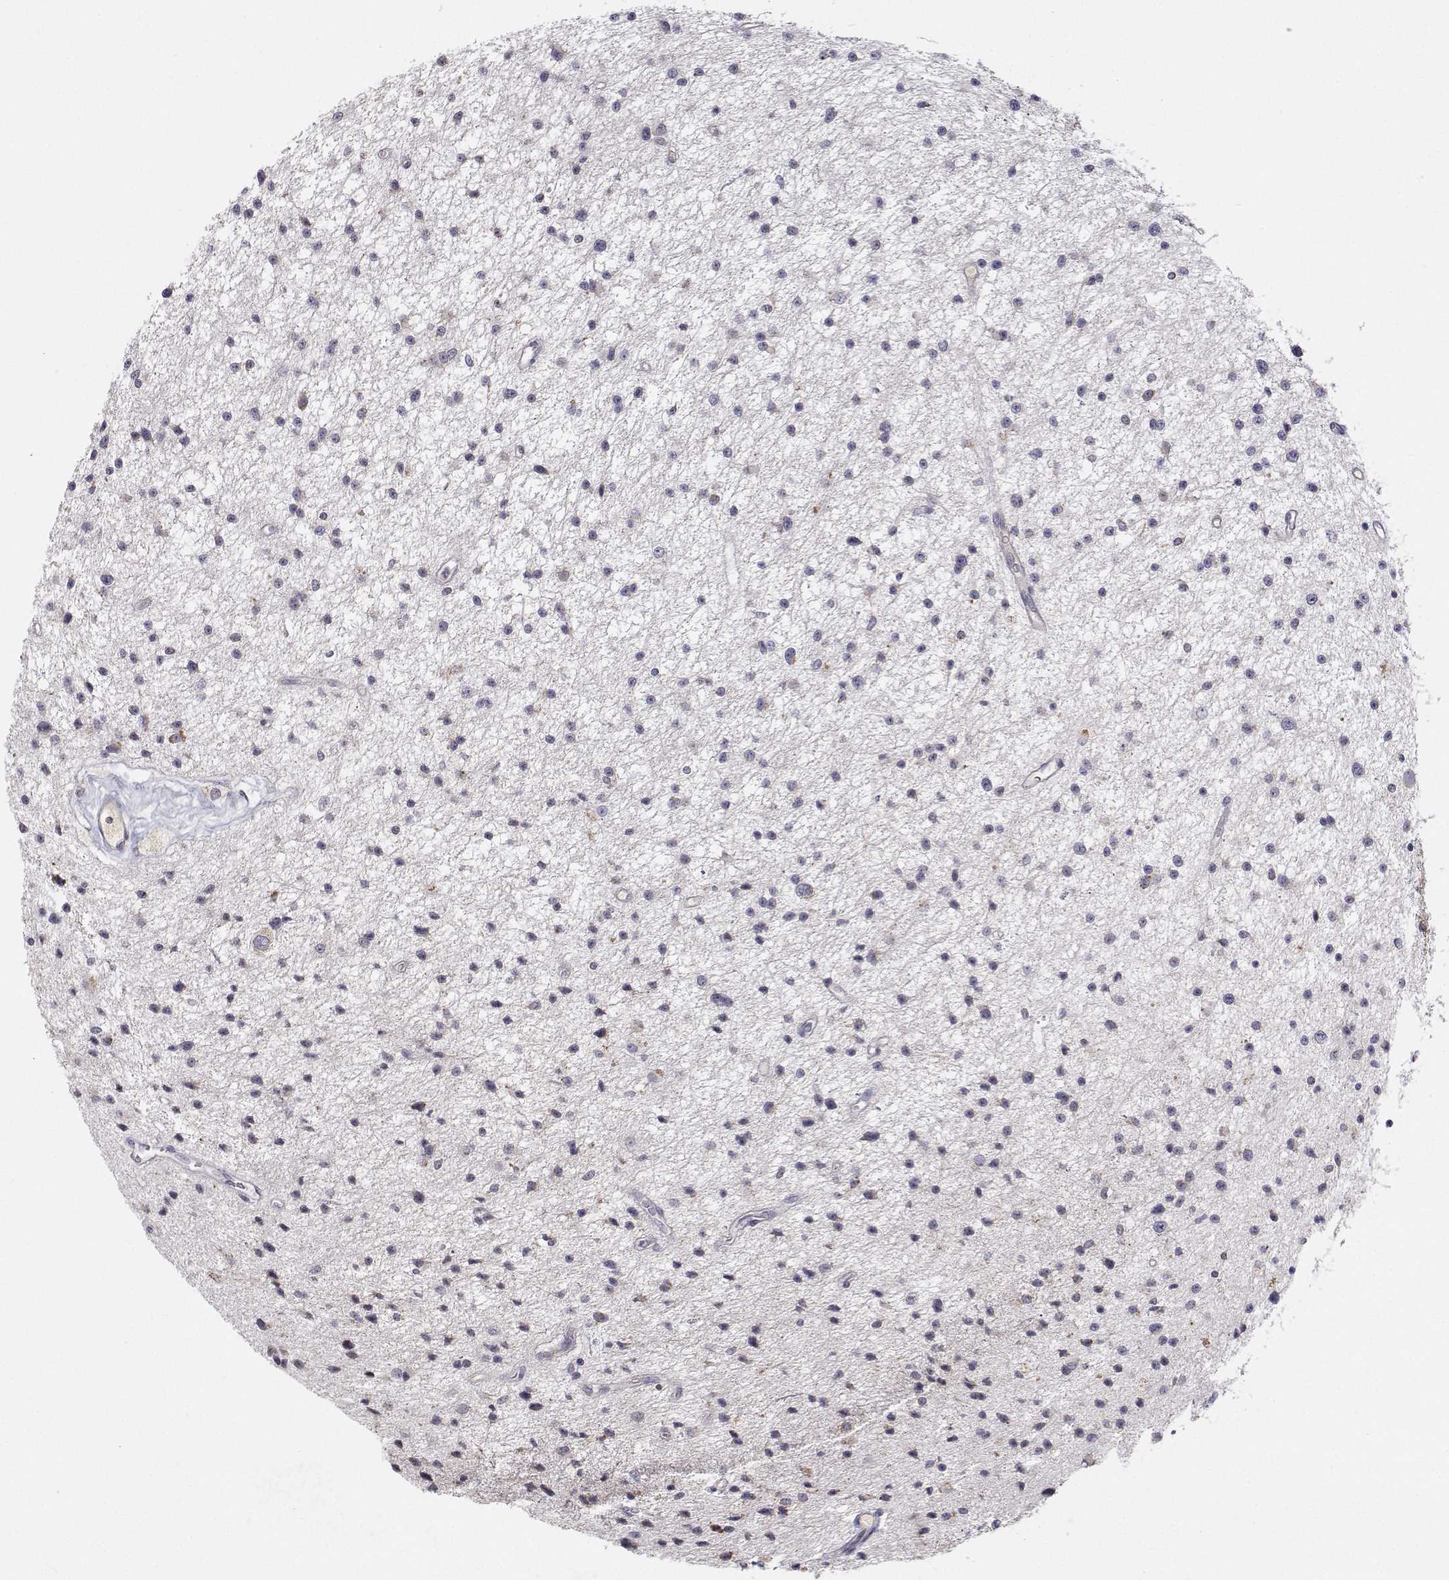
{"staining": {"intensity": "weak", "quantity": "<25%", "location": "cytoplasmic/membranous"}, "tissue": "glioma", "cell_type": "Tumor cells", "image_type": "cancer", "snomed": [{"axis": "morphology", "description": "Glioma, malignant, Low grade"}, {"axis": "topography", "description": "Brain"}], "caption": "This is a image of IHC staining of glioma, which shows no expression in tumor cells.", "gene": "MRPL3", "patient": {"sex": "male", "age": 43}}